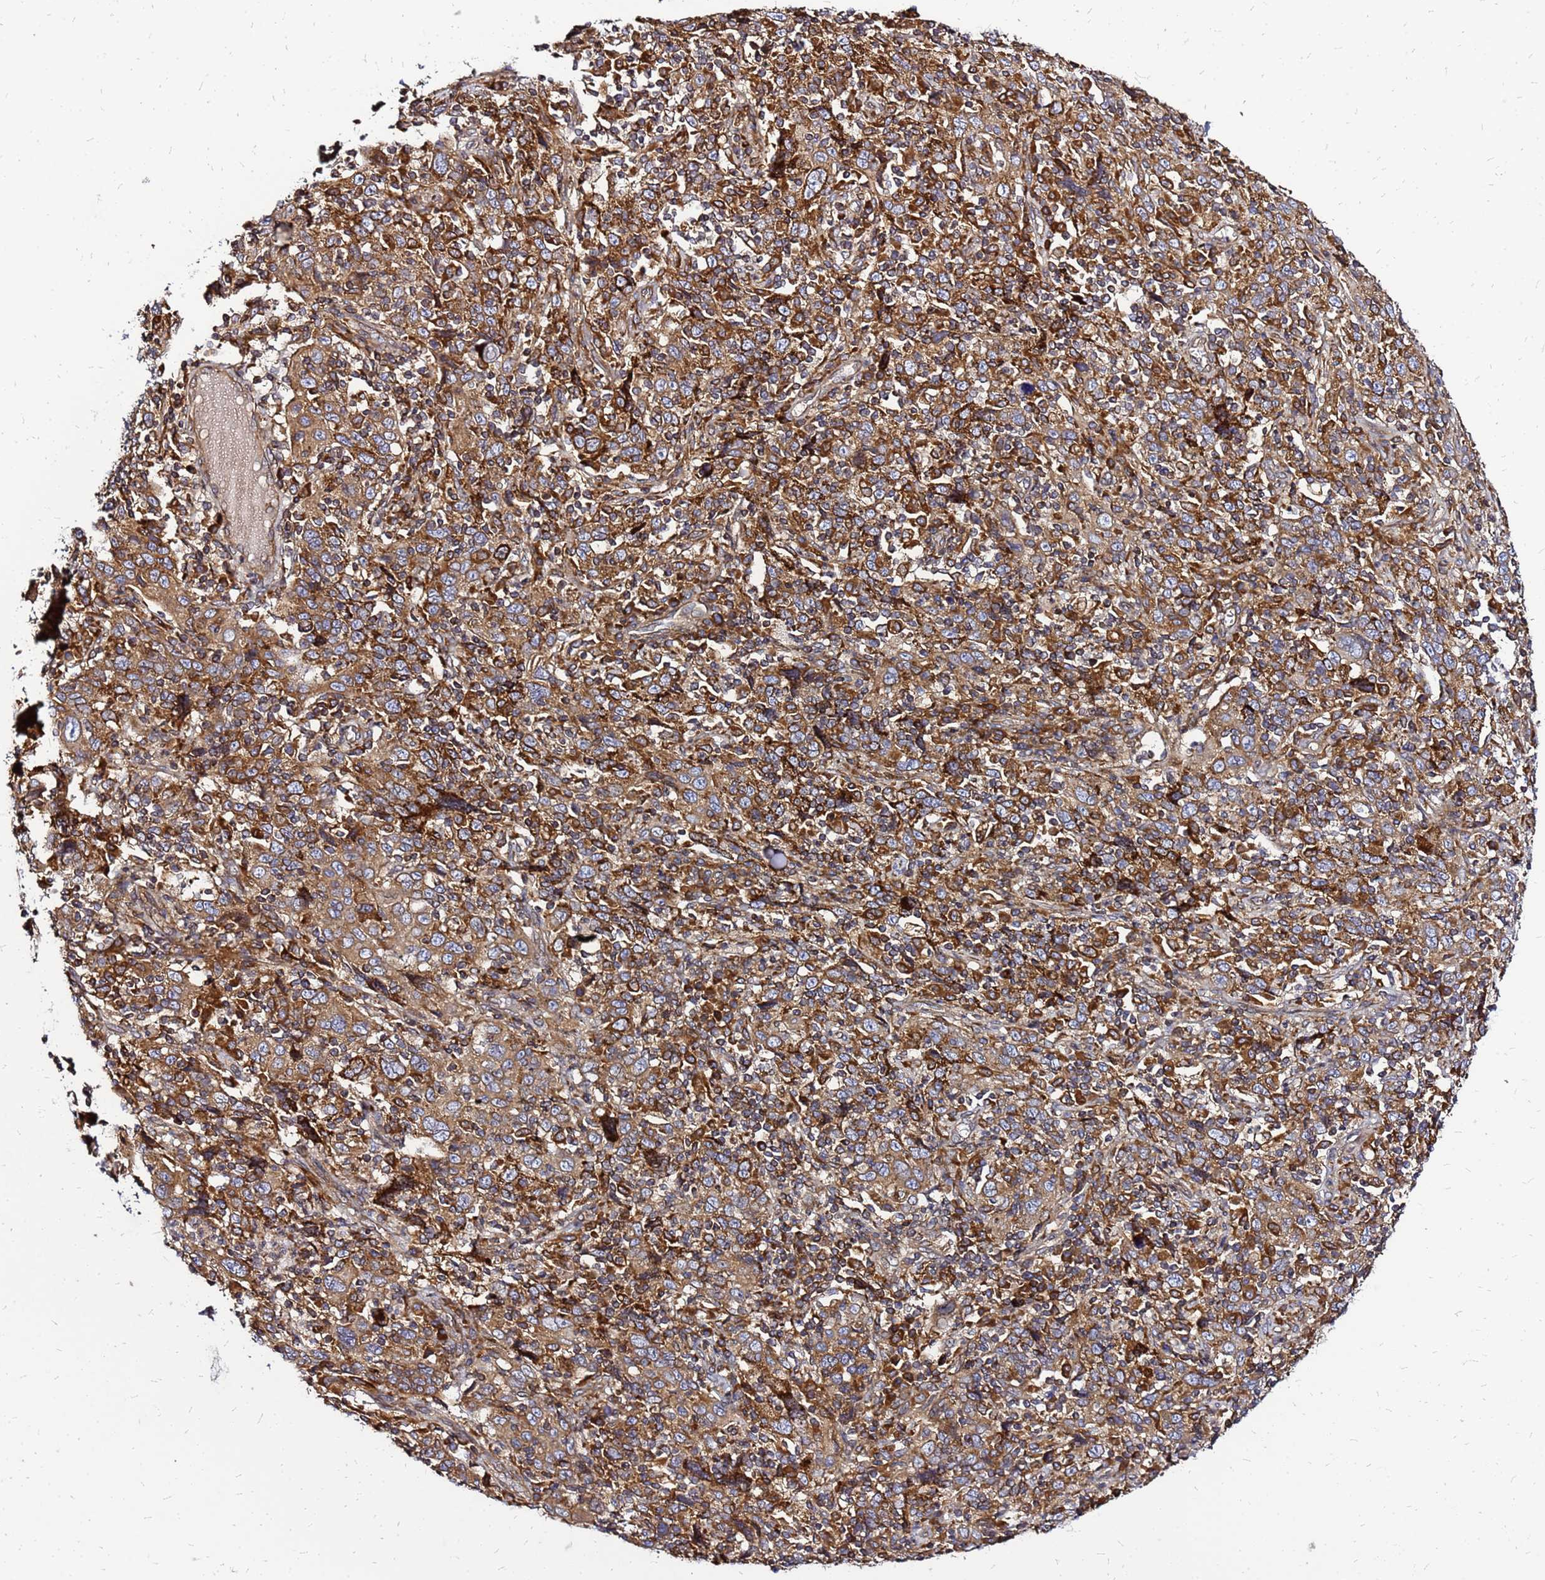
{"staining": {"intensity": "moderate", "quantity": ">75%", "location": "cytoplasmic/membranous"}, "tissue": "cervical cancer", "cell_type": "Tumor cells", "image_type": "cancer", "snomed": [{"axis": "morphology", "description": "Squamous cell carcinoma, NOS"}, {"axis": "topography", "description": "Cervix"}], "caption": "Tumor cells show medium levels of moderate cytoplasmic/membranous expression in about >75% of cells in cervical cancer (squamous cell carcinoma). (DAB = brown stain, brightfield microscopy at high magnification).", "gene": "CYBC1", "patient": {"sex": "female", "age": 46}}